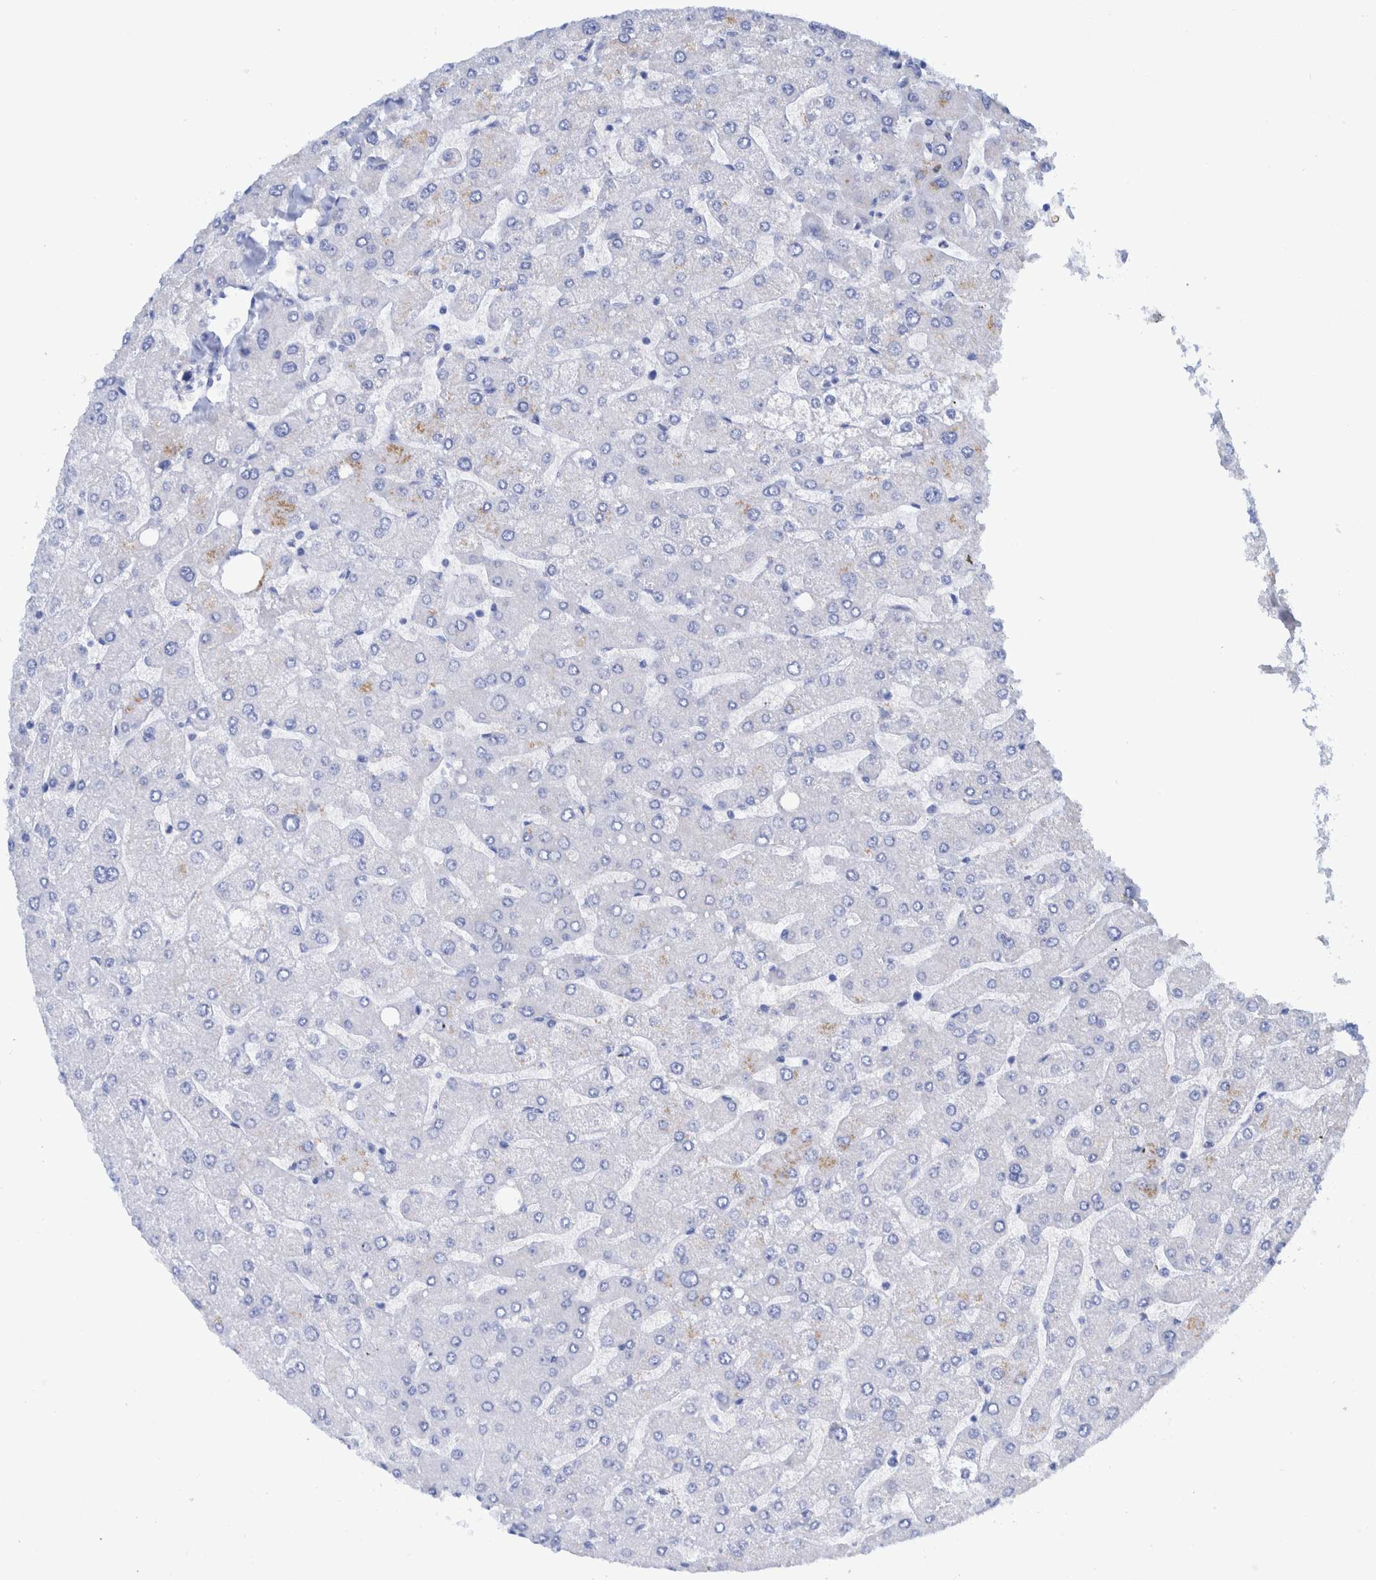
{"staining": {"intensity": "negative", "quantity": "none", "location": "none"}, "tissue": "liver", "cell_type": "Cholangiocytes", "image_type": "normal", "snomed": [{"axis": "morphology", "description": "Normal tissue, NOS"}, {"axis": "topography", "description": "Liver"}], "caption": "Immunohistochemistry of benign human liver shows no expression in cholangiocytes.", "gene": "KRT14", "patient": {"sex": "male", "age": 55}}